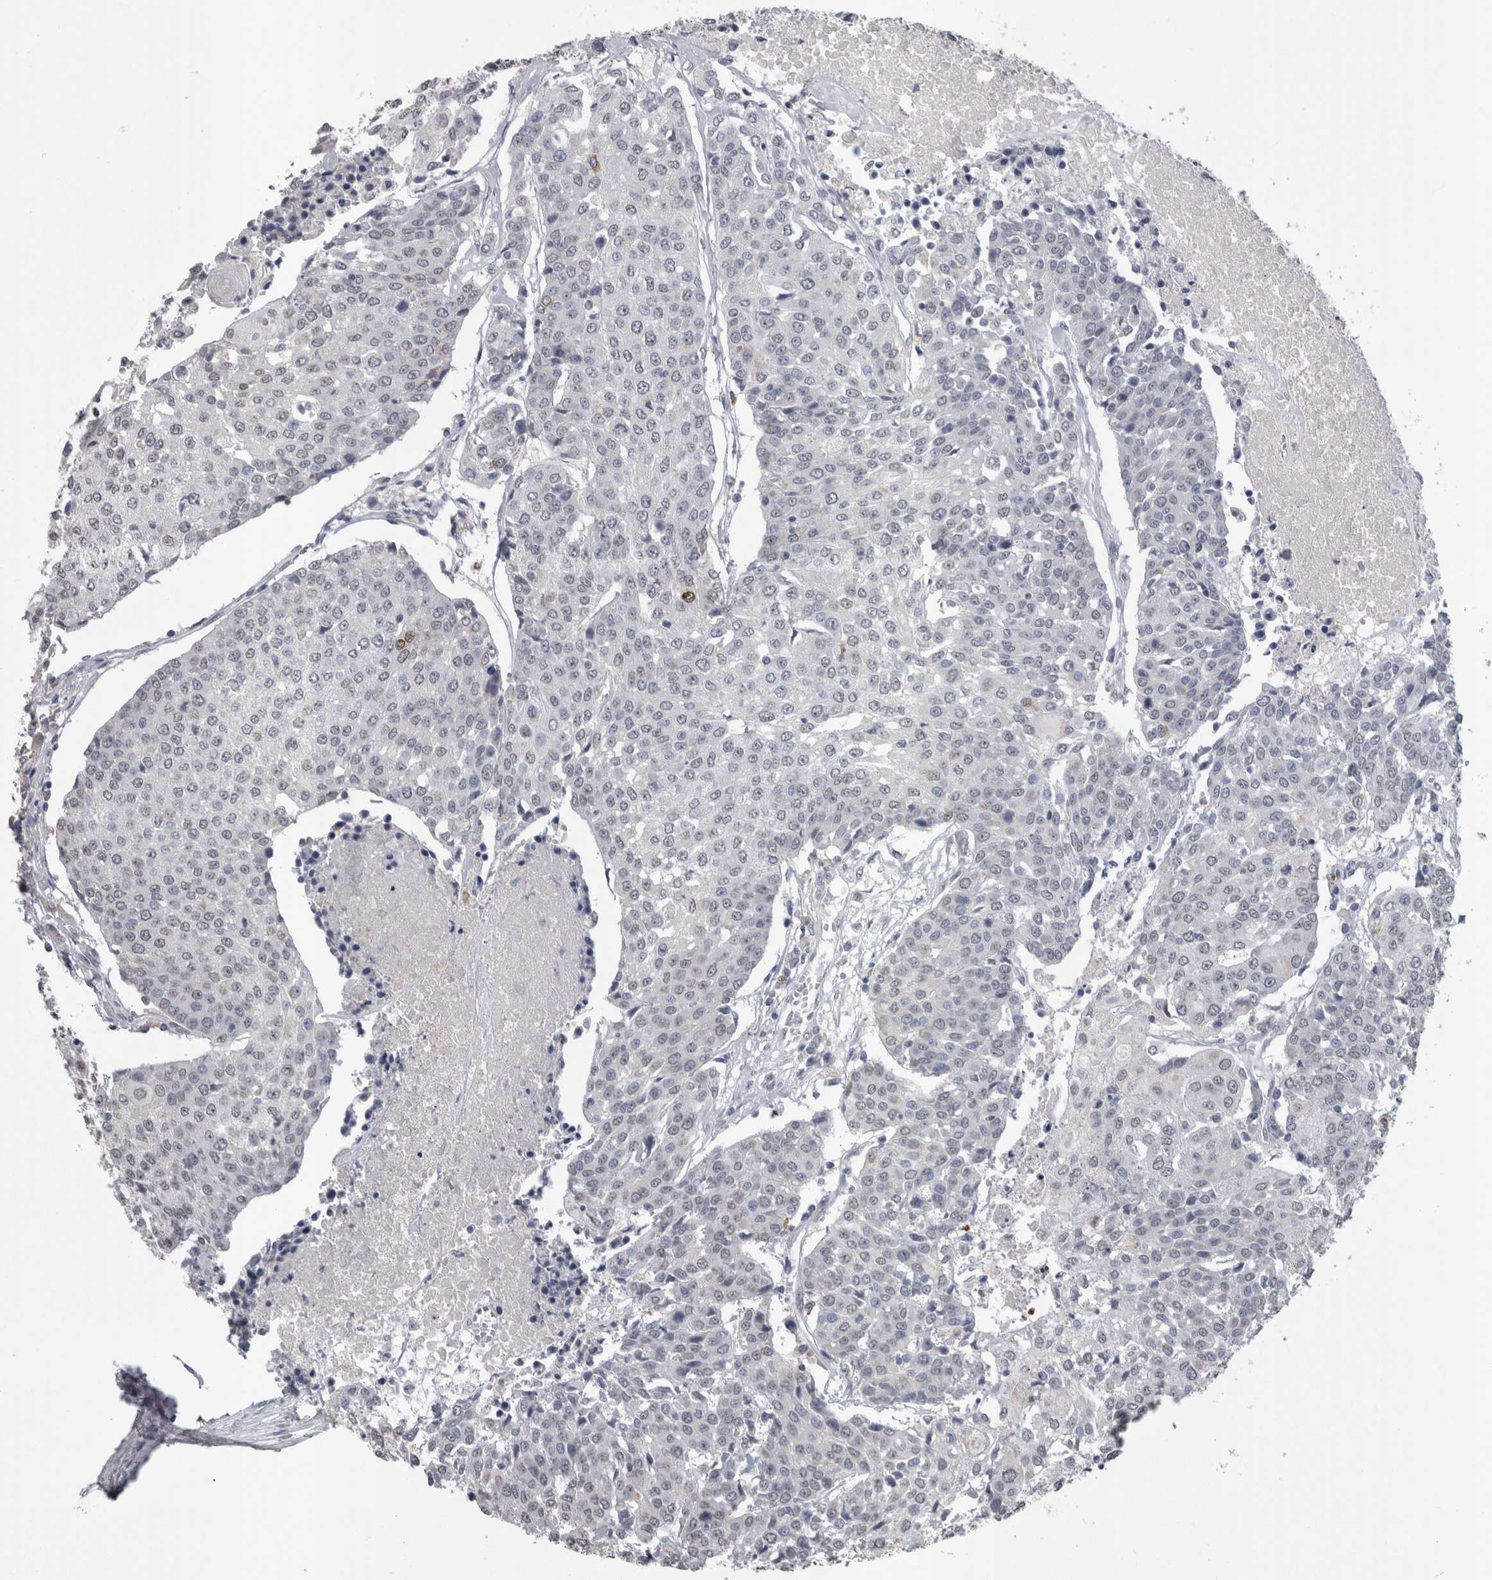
{"staining": {"intensity": "negative", "quantity": "none", "location": "none"}, "tissue": "urothelial cancer", "cell_type": "Tumor cells", "image_type": "cancer", "snomed": [{"axis": "morphology", "description": "Urothelial carcinoma, High grade"}, {"axis": "topography", "description": "Urinary bladder"}], "caption": "This image is of urothelial carcinoma (high-grade) stained with immunohistochemistry (IHC) to label a protein in brown with the nuclei are counter-stained blue. There is no positivity in tumor cells. (DAB (3,3'-diaminobenzidine) immunohistochemistry (IHC) visualized using brightfield microscopy, high magnification).", "gene": "PAX5", "patient": {"sex": "female", "age": 85}}